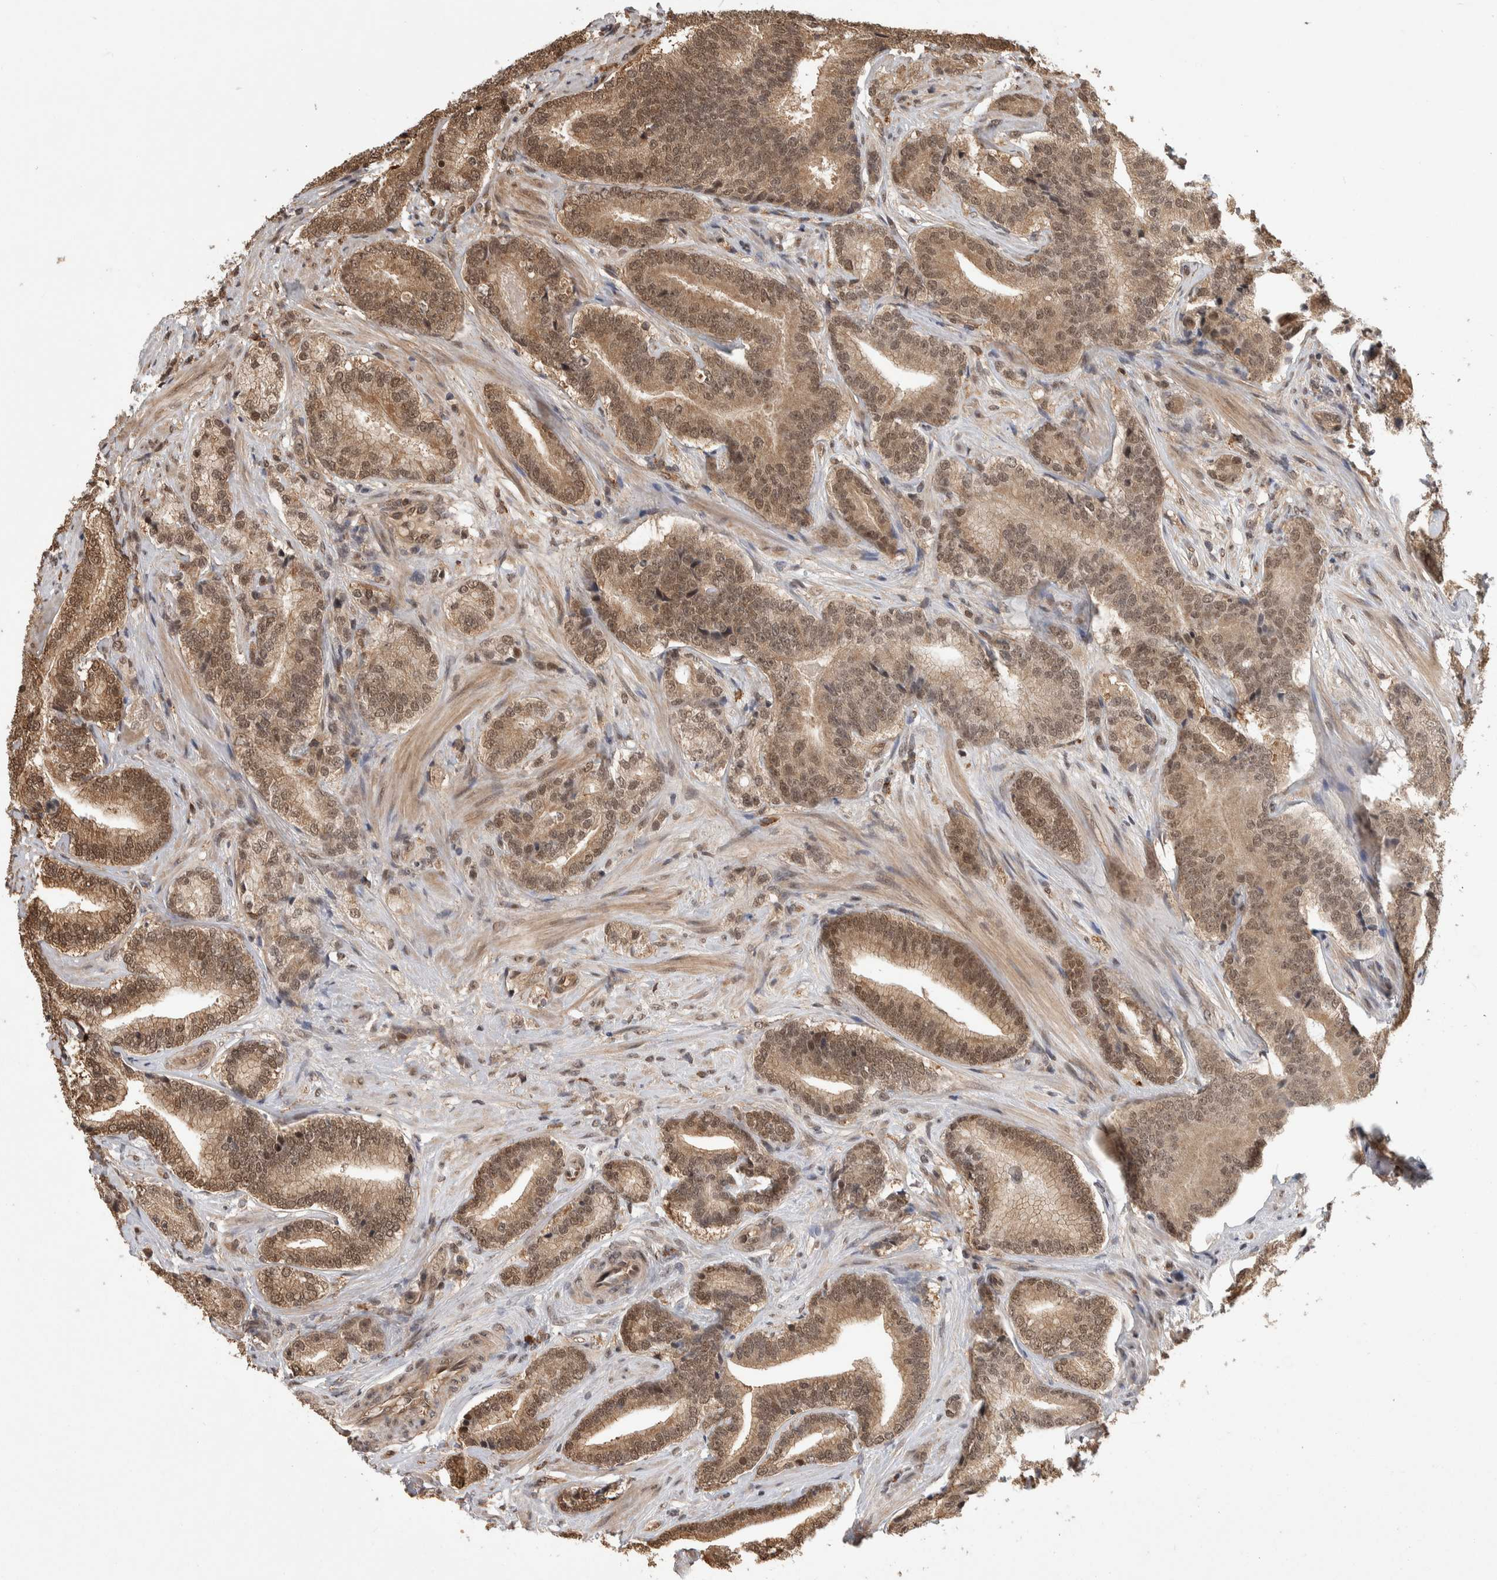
{"staining": {"intensity": "moderate", "quantity": ">75%", "location": "cytoplasmic/membranous,nuclear"}, "tissue": "prostate cancer", "cell_type": "Tumor cells", "image_type": "cancer", "snomed": [{"axis": "morphology", "description": "Adenocarcinoma, High grade"}, {"axis": "topography", "description": "Prostate"}], "caption": "Prostate high-grade adenocarcinoma stained with a brown dye displays moderate cytoplasmic/membranous and nuclear positive positivity in approximately >75% of tumor cells.", "gene": "ZNF592", "patient": {"sex": "male", "age": 55}}